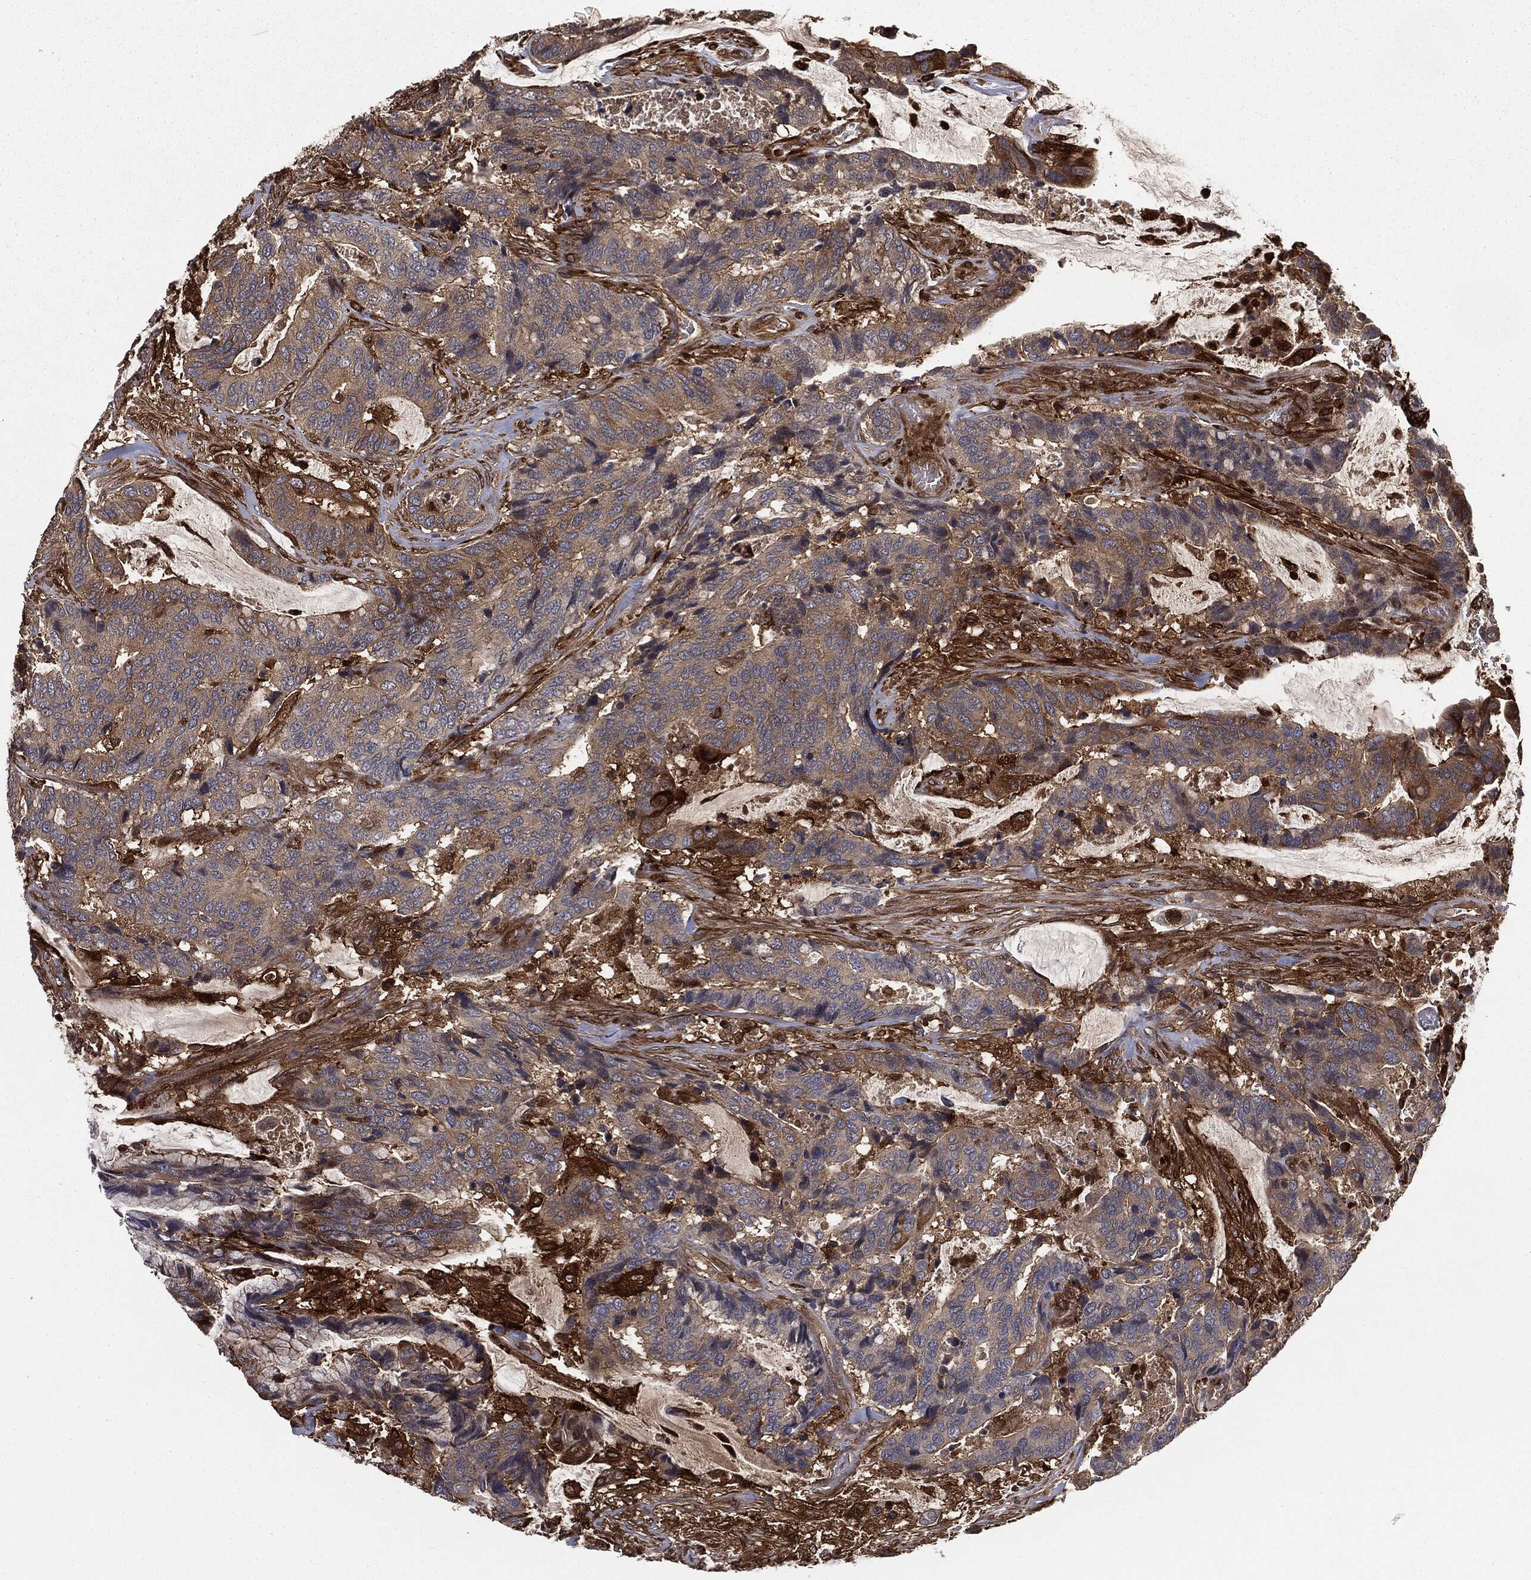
{"staining": {"intensity": "strong", "quantity": "<25%", "location": "cytoplasmic/membranous"}, "tissue": "colorectal cancer", "cell_type": "Tumor cells", "image_type": "cancer", "snomed": [{"axis": "morphology", "description": "Adenocarcinoma, NOS"}, {"axis": "topography", "description": "Rectum"}], "caption": "A brown stain highlights strong cytoplasmic/membranous positivity of a protein in colorectal adenocarcinoma tumor cells. The protein of interest is shown in brown color, while the nuclei are stained blue.", "gene": "GNB5", "patient": {"sex": "female", "age": 59}}